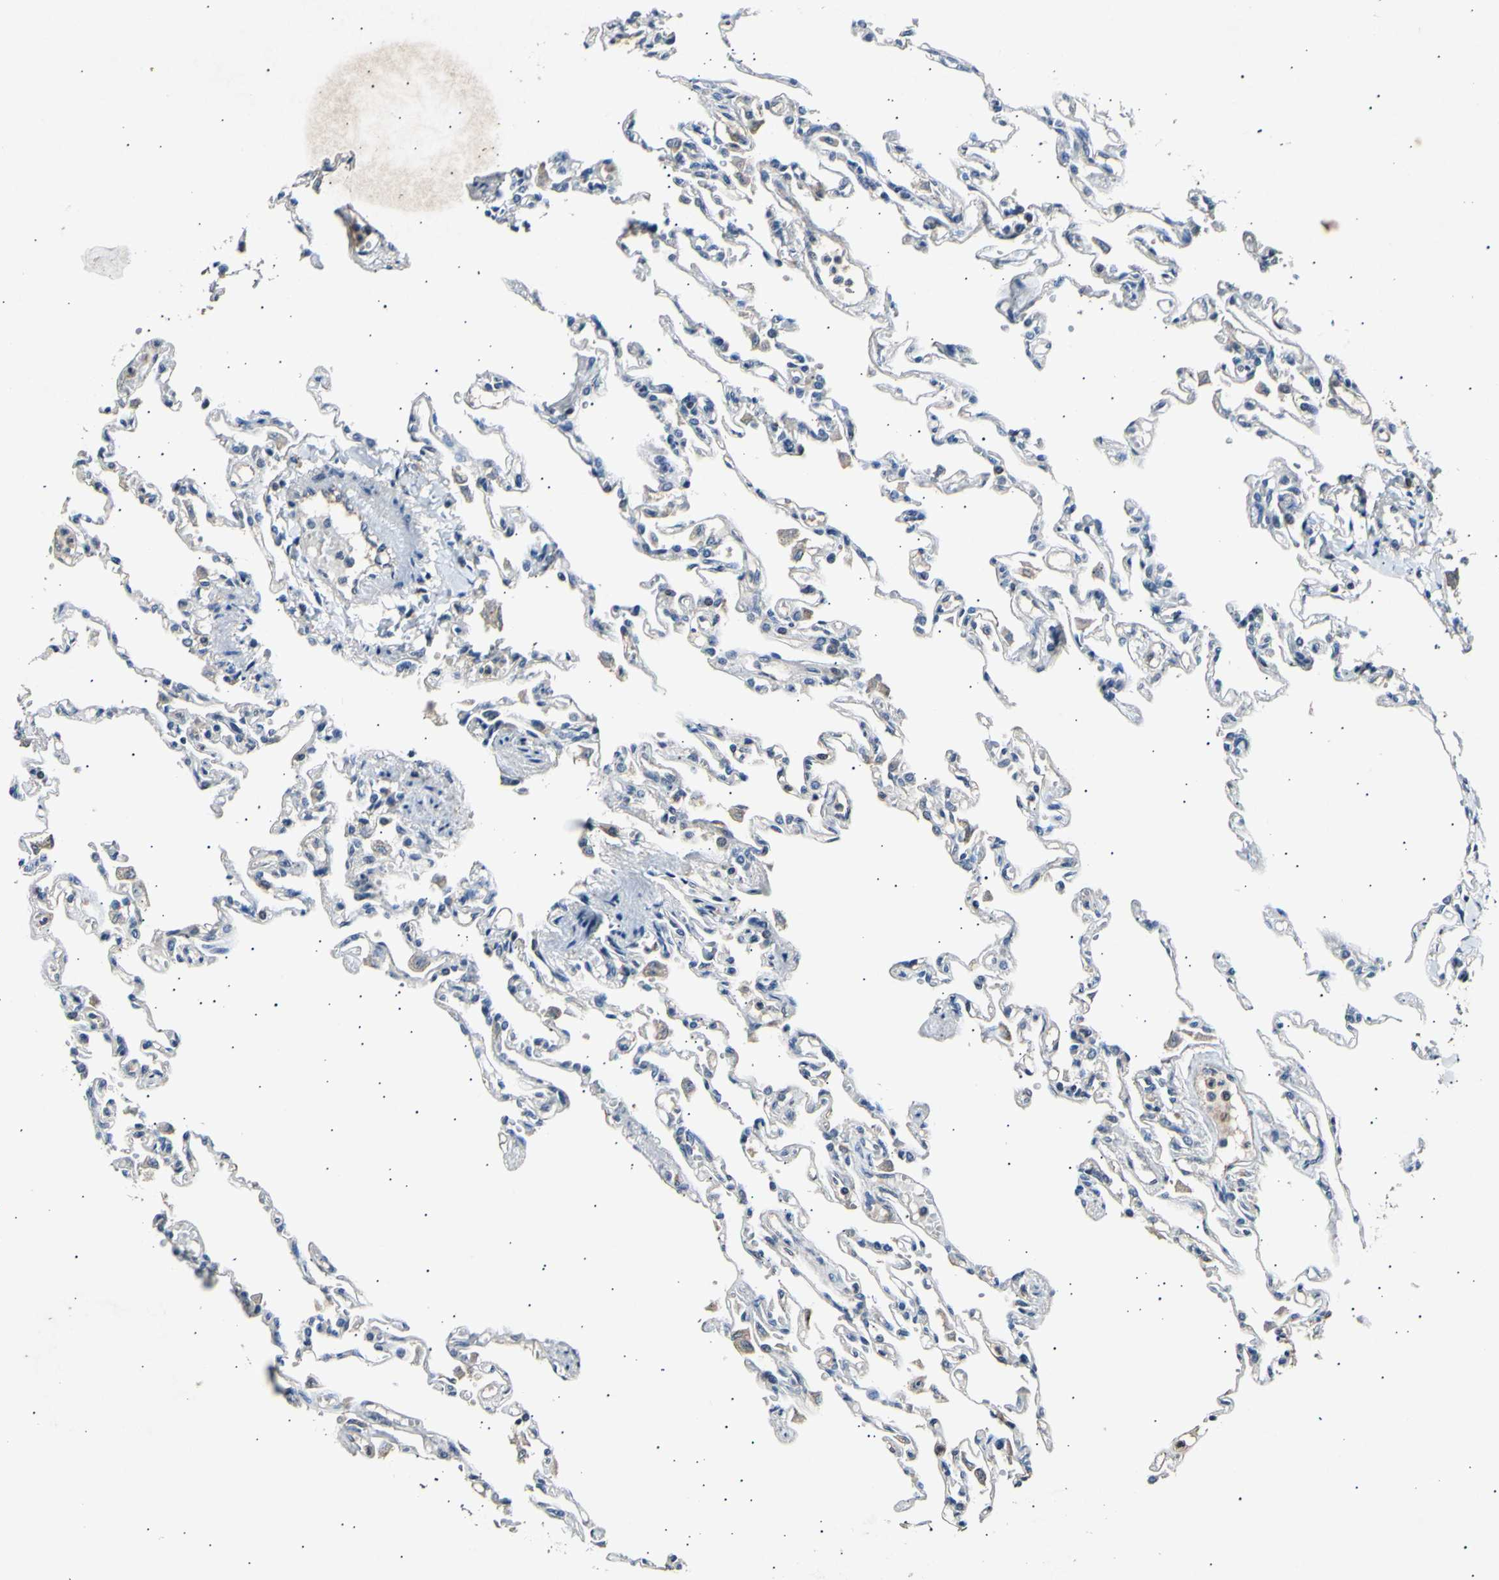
{"staining": {"intensity": "negative", "quantity": "none", "location": "none"}, "tissue": "lung", "cell_type": "Alveolar cells", "image_type": "normal", "snomed": [{"axis": "morphology", "description": "Normal tissue, NOS"}, {"axis": "topography", "description": "Lung"}], "caption": "Immunohistochemical staining of normal human lung shows no significant positivity in alveolar cells. (Brightfield microscopy of DAB immunohistochemistry at high magnification).", "gene": "ADCY3", "patient": {"sex": "male", "age": 21}}